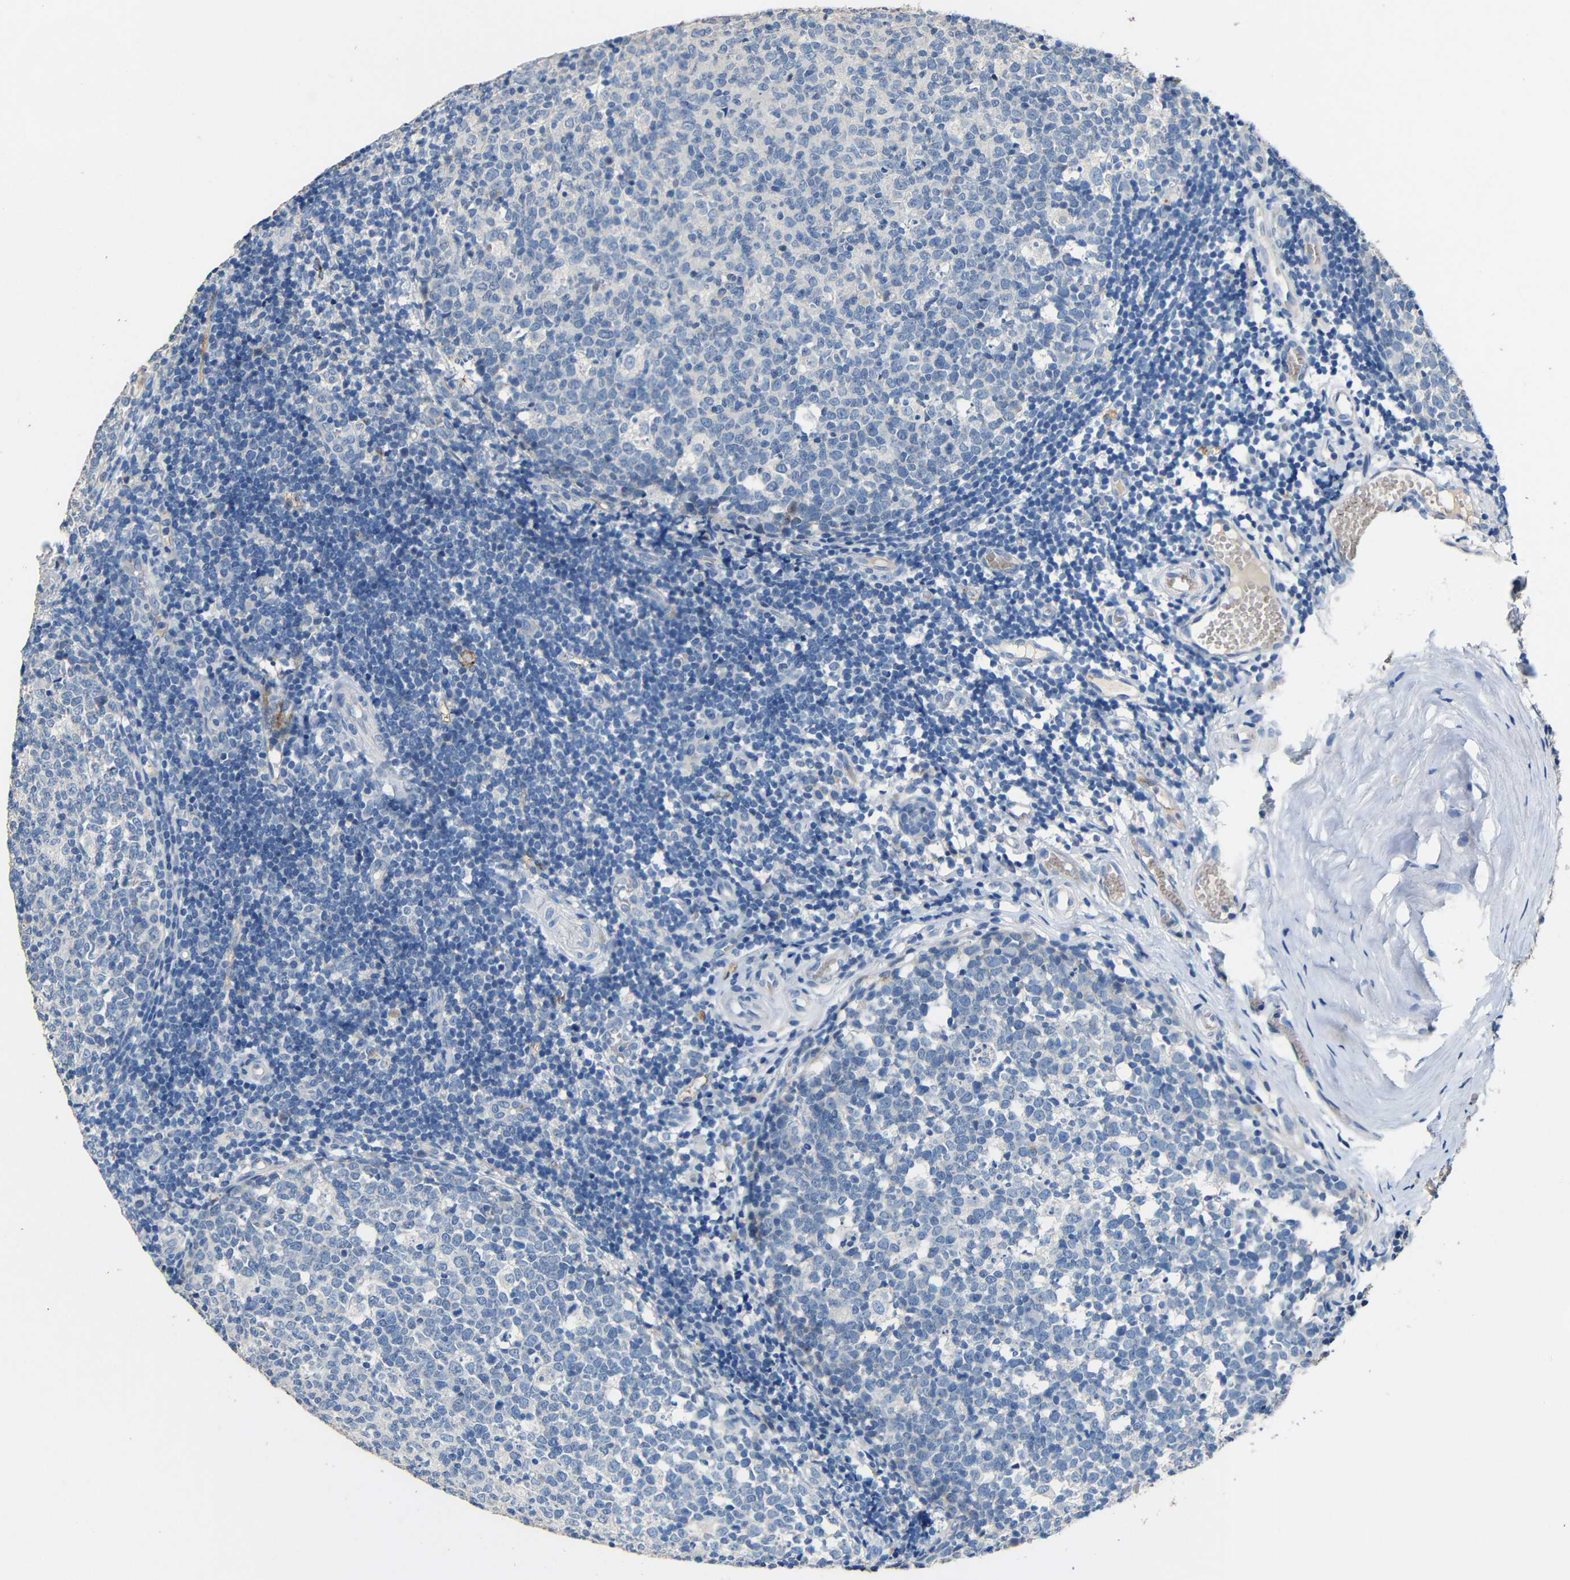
{"staining": {"intensity": "negative", "quantity": "none", "location": "none"}, "tissue": "tonsil", "cell_type": "Germinal center cells", "image_type": "normal", "snomed": [{"axis": "morphology", "description": "Normal tissue, NOS"}, {"axis": "topography", "description": "Tonsil"}], "caption": "DAB immunohistochemical staining of benign tonsil reveals no significant staining in germinal center cells. The staining was performed using DAB to visualize the protein expression in brown, while the nuclei were stained in blue with hematoxylin (Magnification: 20x).", "gene": "ACKR2", "patient": {"sex": "female", "age": 19}}